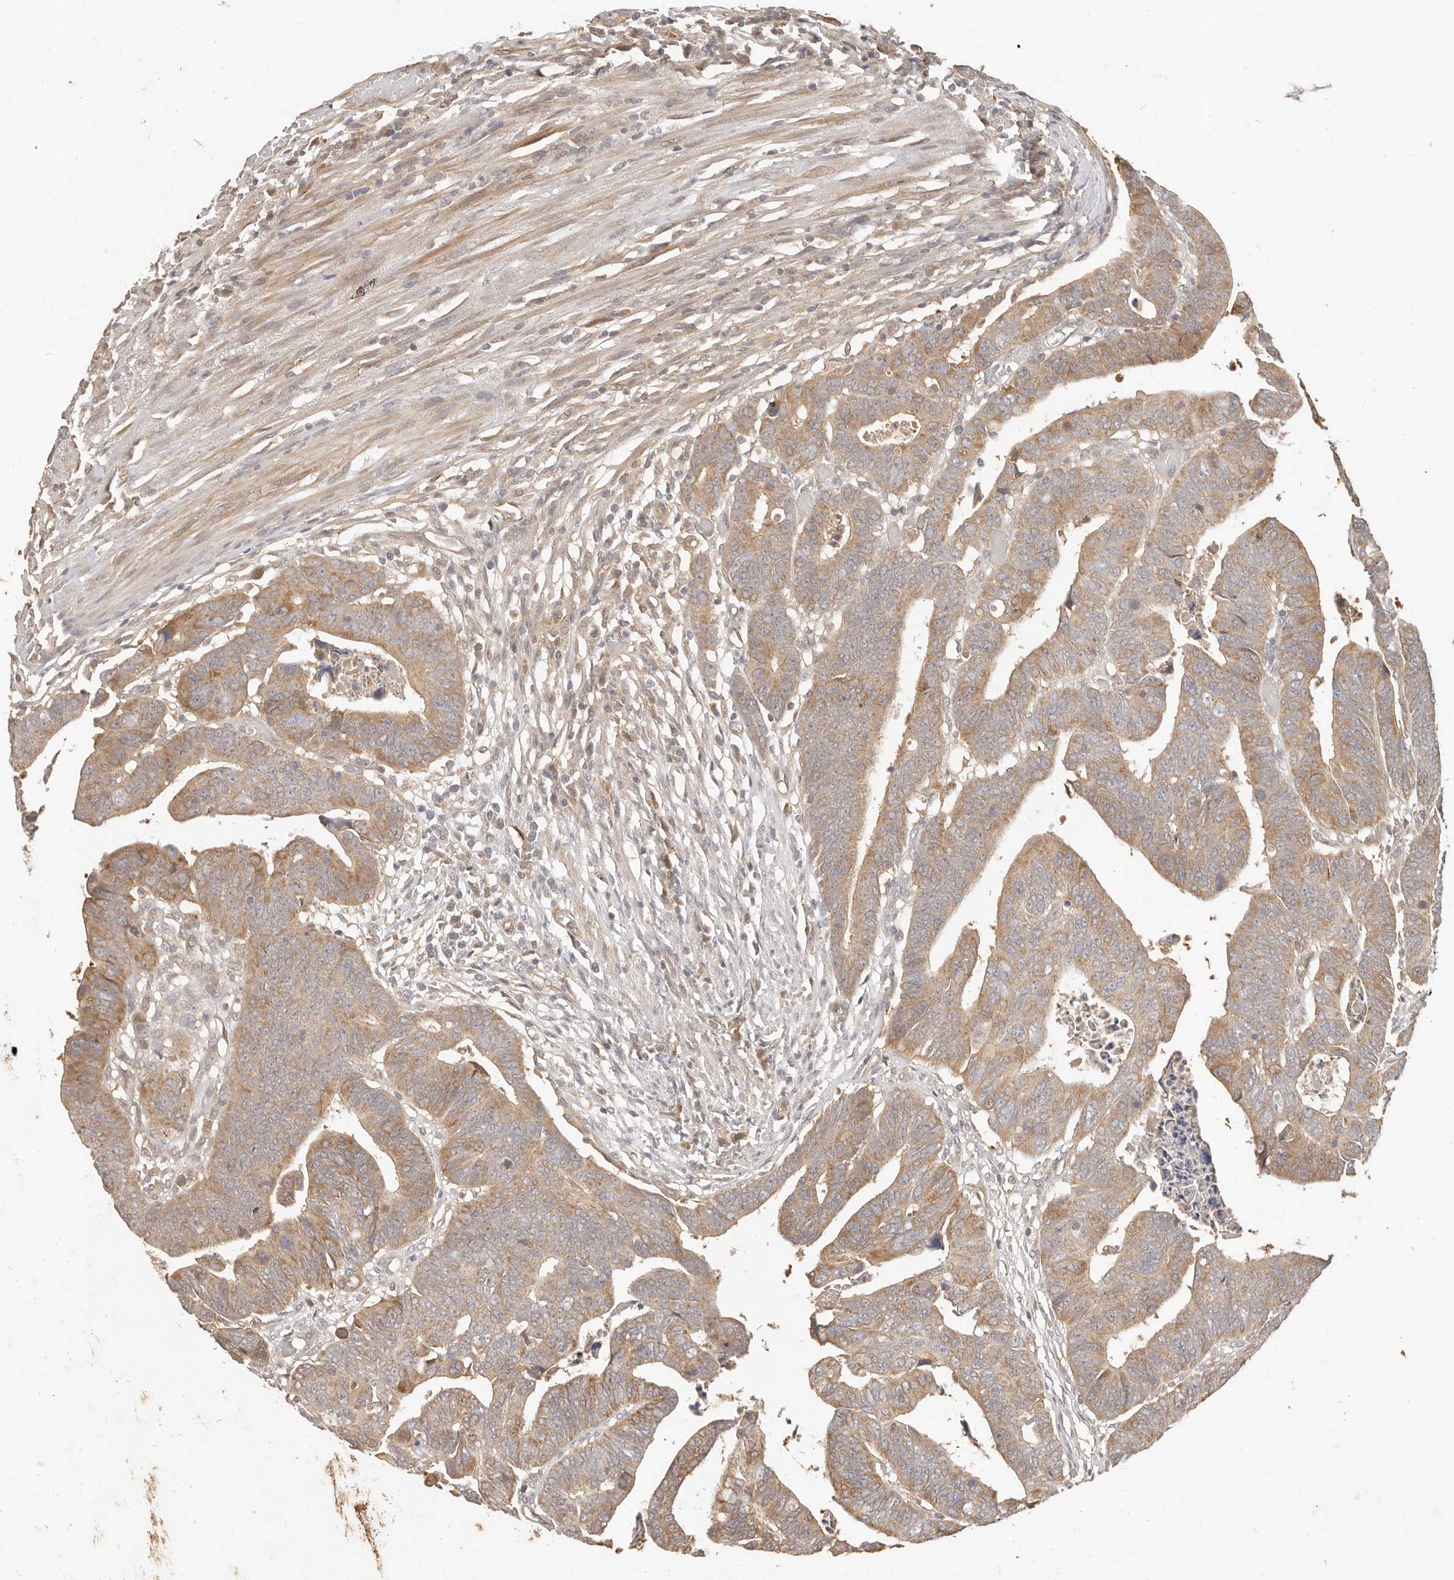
{"staining": {"intensity": "moderate", "quantity": ">75%", "location": "cytoplasmic/membranous"}, "tissue": "colorectal cancer", "cell_type": "Tumor cells", "image_type": "cancer", "snomed": [{"axis": "morphology", "description": "Adenocarcinoma, NOS"}, {"axis": "topography", "description": "Rectum"}], "caption": "Brown immunohistochemical staining in human colorectal adenocarcinoma exhibits moderate cytoplasmic/membranous positivity in about >75% of tumor cells. Nuclei are stained in blue.", "gene": "MTFR2", "patient": {"sex": "female", "age": 65}}